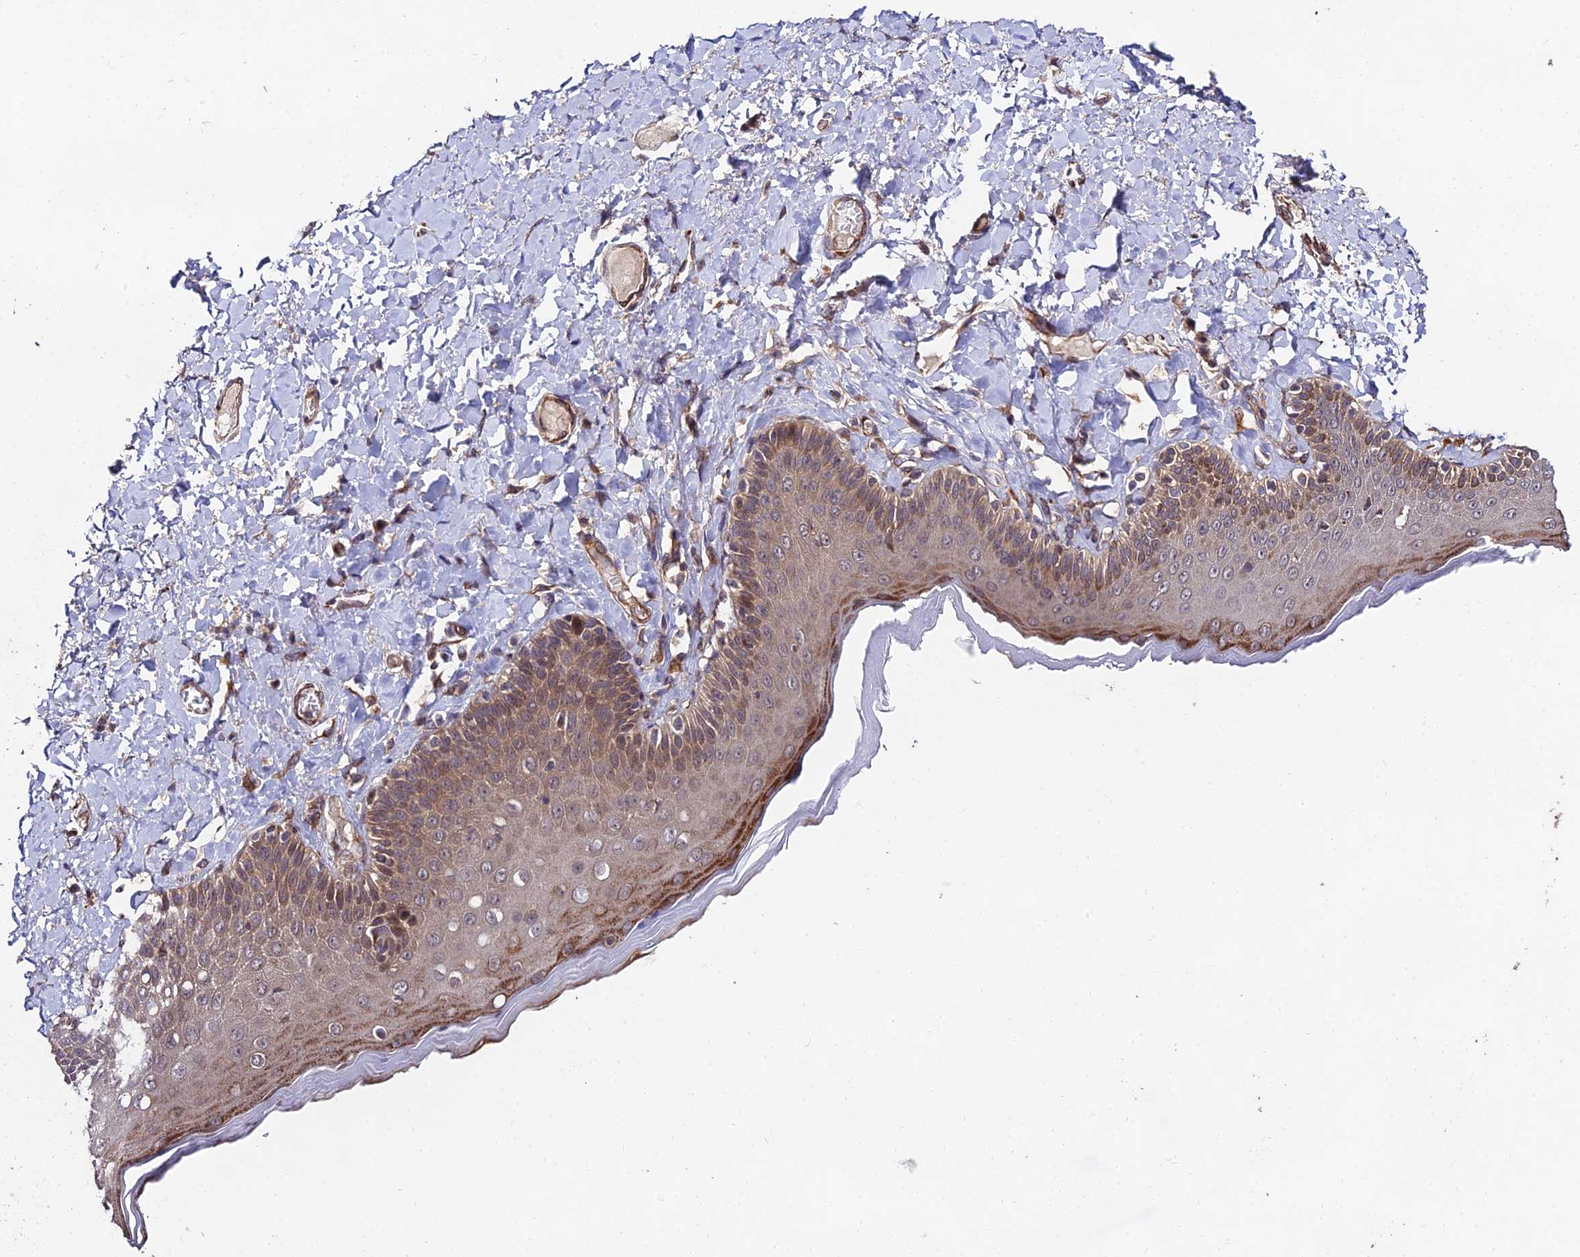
{"staining": {"intensity": "moderate", "quantity": ">75%", "location": "cytoplasmic/membranous,nuclear"}, "tissue": "skin", "cell_type": "Epidermal cells", "image_type": "normal", "snomed": [{"axis": "morphology", "description": "Normal tissue, NOS"}, {"axis": "topography", "description": "Anal"}], "caption": "A histopathology image of skin stained for a protein reveals moderate cytoplasmic/membranous,nuclear brown staining in epidermal cells. (Stains: DAB in brown, nuclei in blue, Microscopy: brightfield microscopy at high magnification).", "gene": "MKKS", "patient": {"sex": "male", "age": 69}}